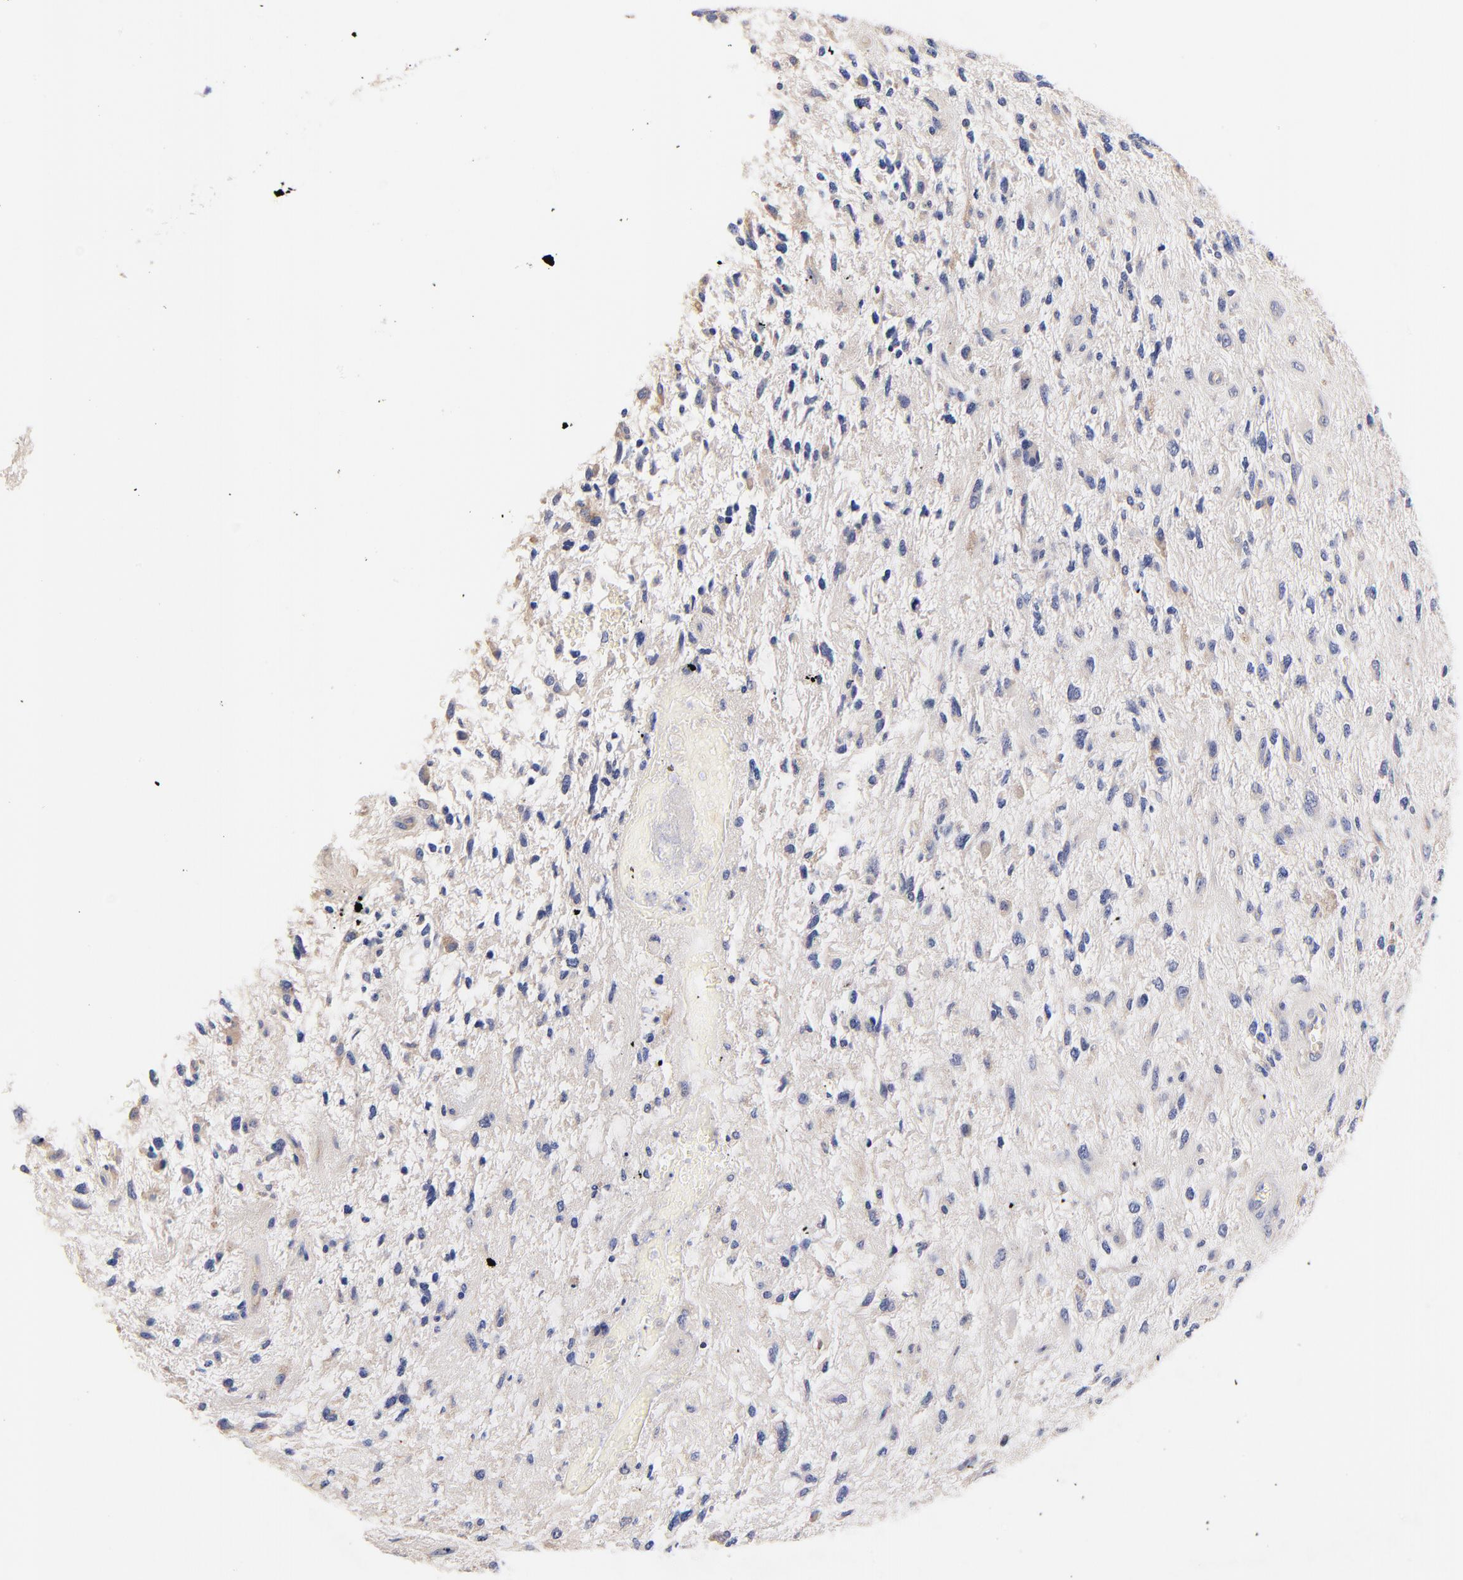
{"staining": {"intensity": "weak", "quantity": "<25%", "location": "cytoplasmic/membranous"}, "tissue": "glioma", "cell_type": "Tumor cells", "image_type": "cancer", "snomed": [{"axis": "morphology", "description": "Glioma, malignant, High grade"}, {"axis": "topography", "description": "Brain"}], "caption": "This is an immunohistochemistry (IHC) image of glioma. There is no staining in tumor cells.", "gene": "HS3ST1", "patient": {"sex": "female", "age": 60}}